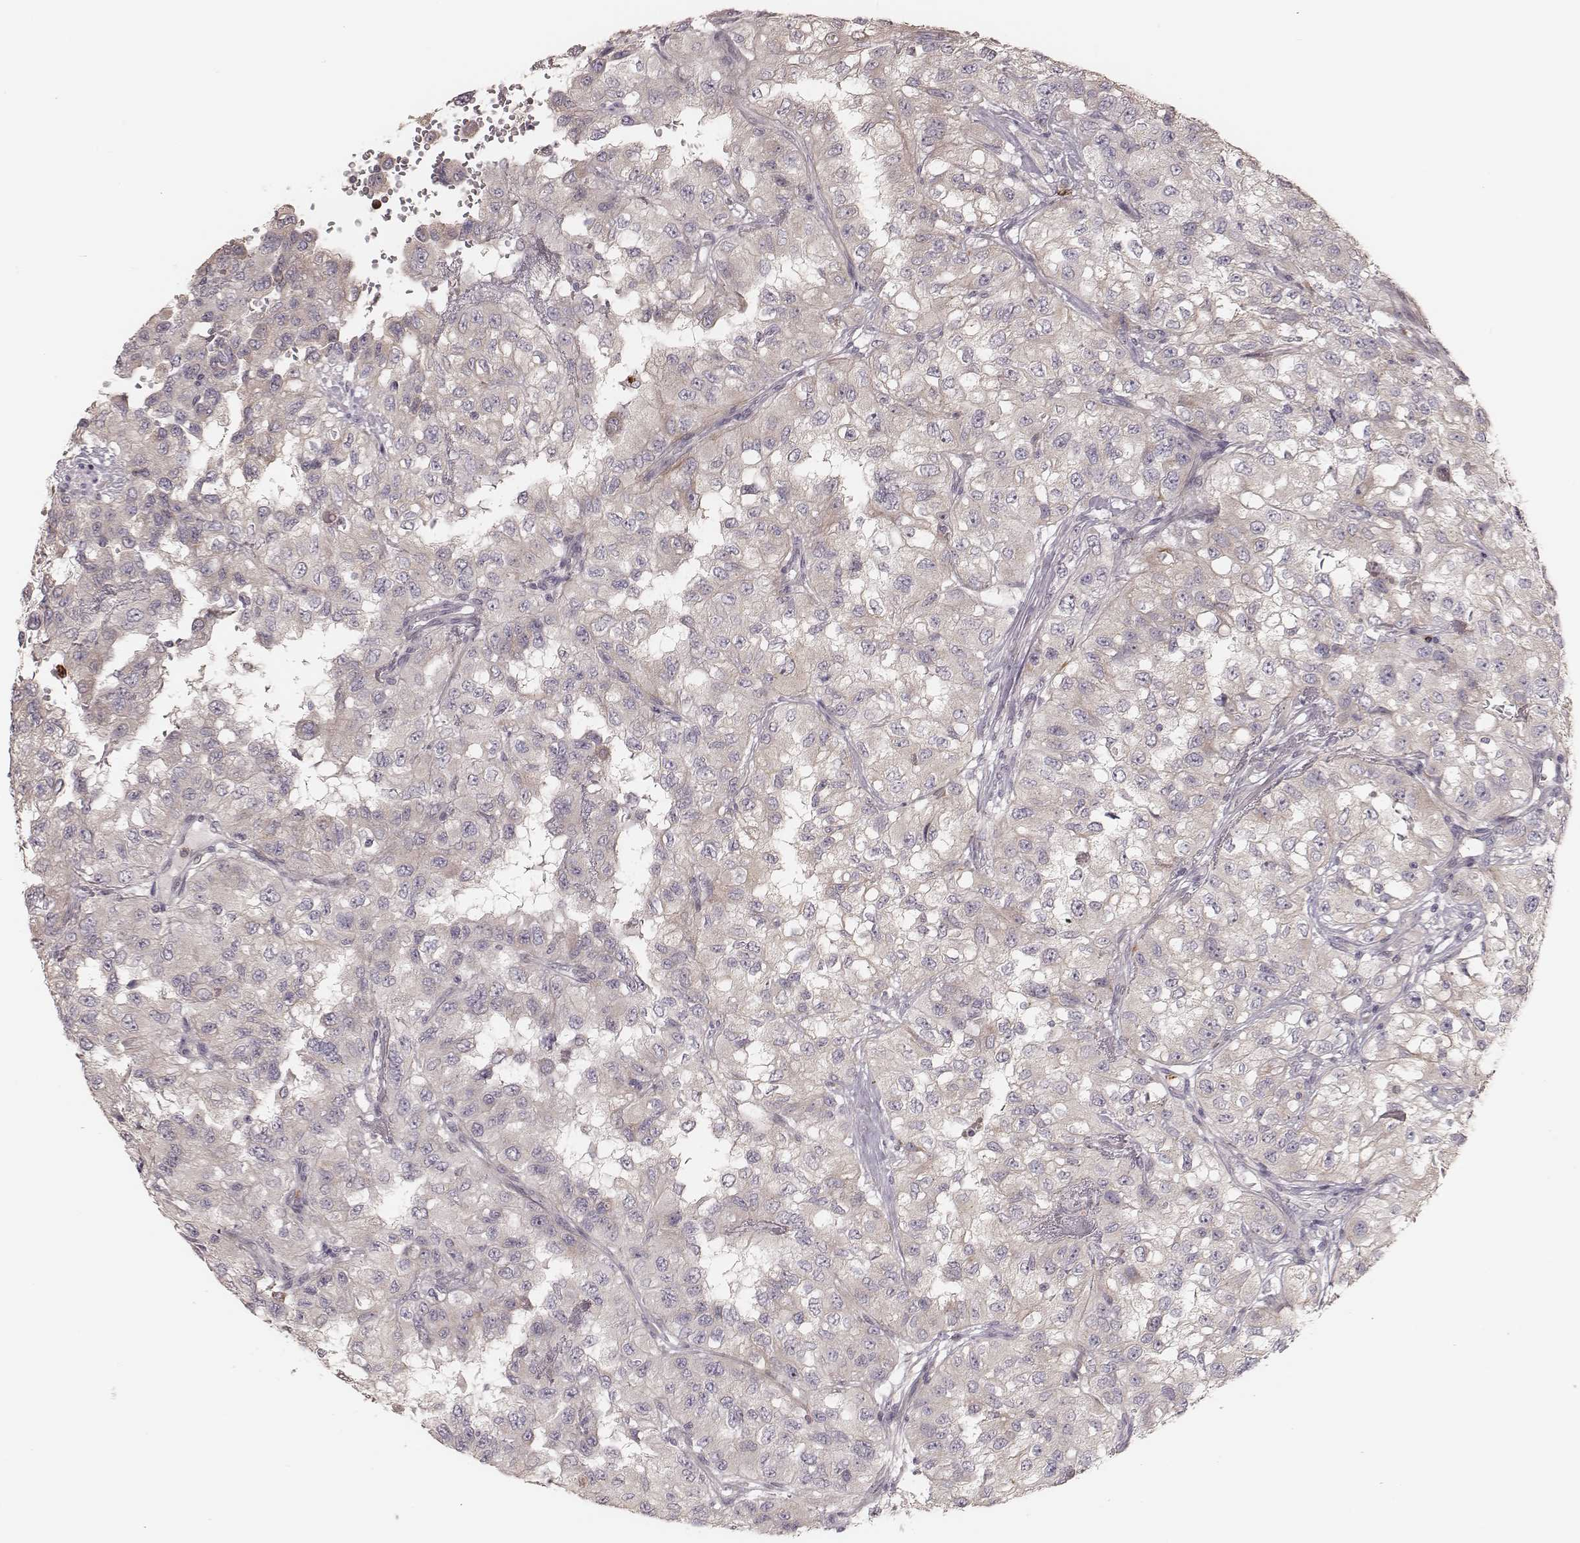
{"staining": {"intensity": "negative", "quantity": "none", "location": "none"}, "tissue": "renal cancer", "cell_type": "Tumor cells", "image_type": "cancer", "snomed": [{"axis": "morphology", "description": "Adenocarcinoma, NOS"}, {"axis": "topography", "description": "Kidney"}], "caption": "DAB immunohistochemical staining of human adenocarcinoma (renal) shows no significant expression in tumor cells.", "gene": "ABCA7", "patient": {"sex": "male", "age": 64}}